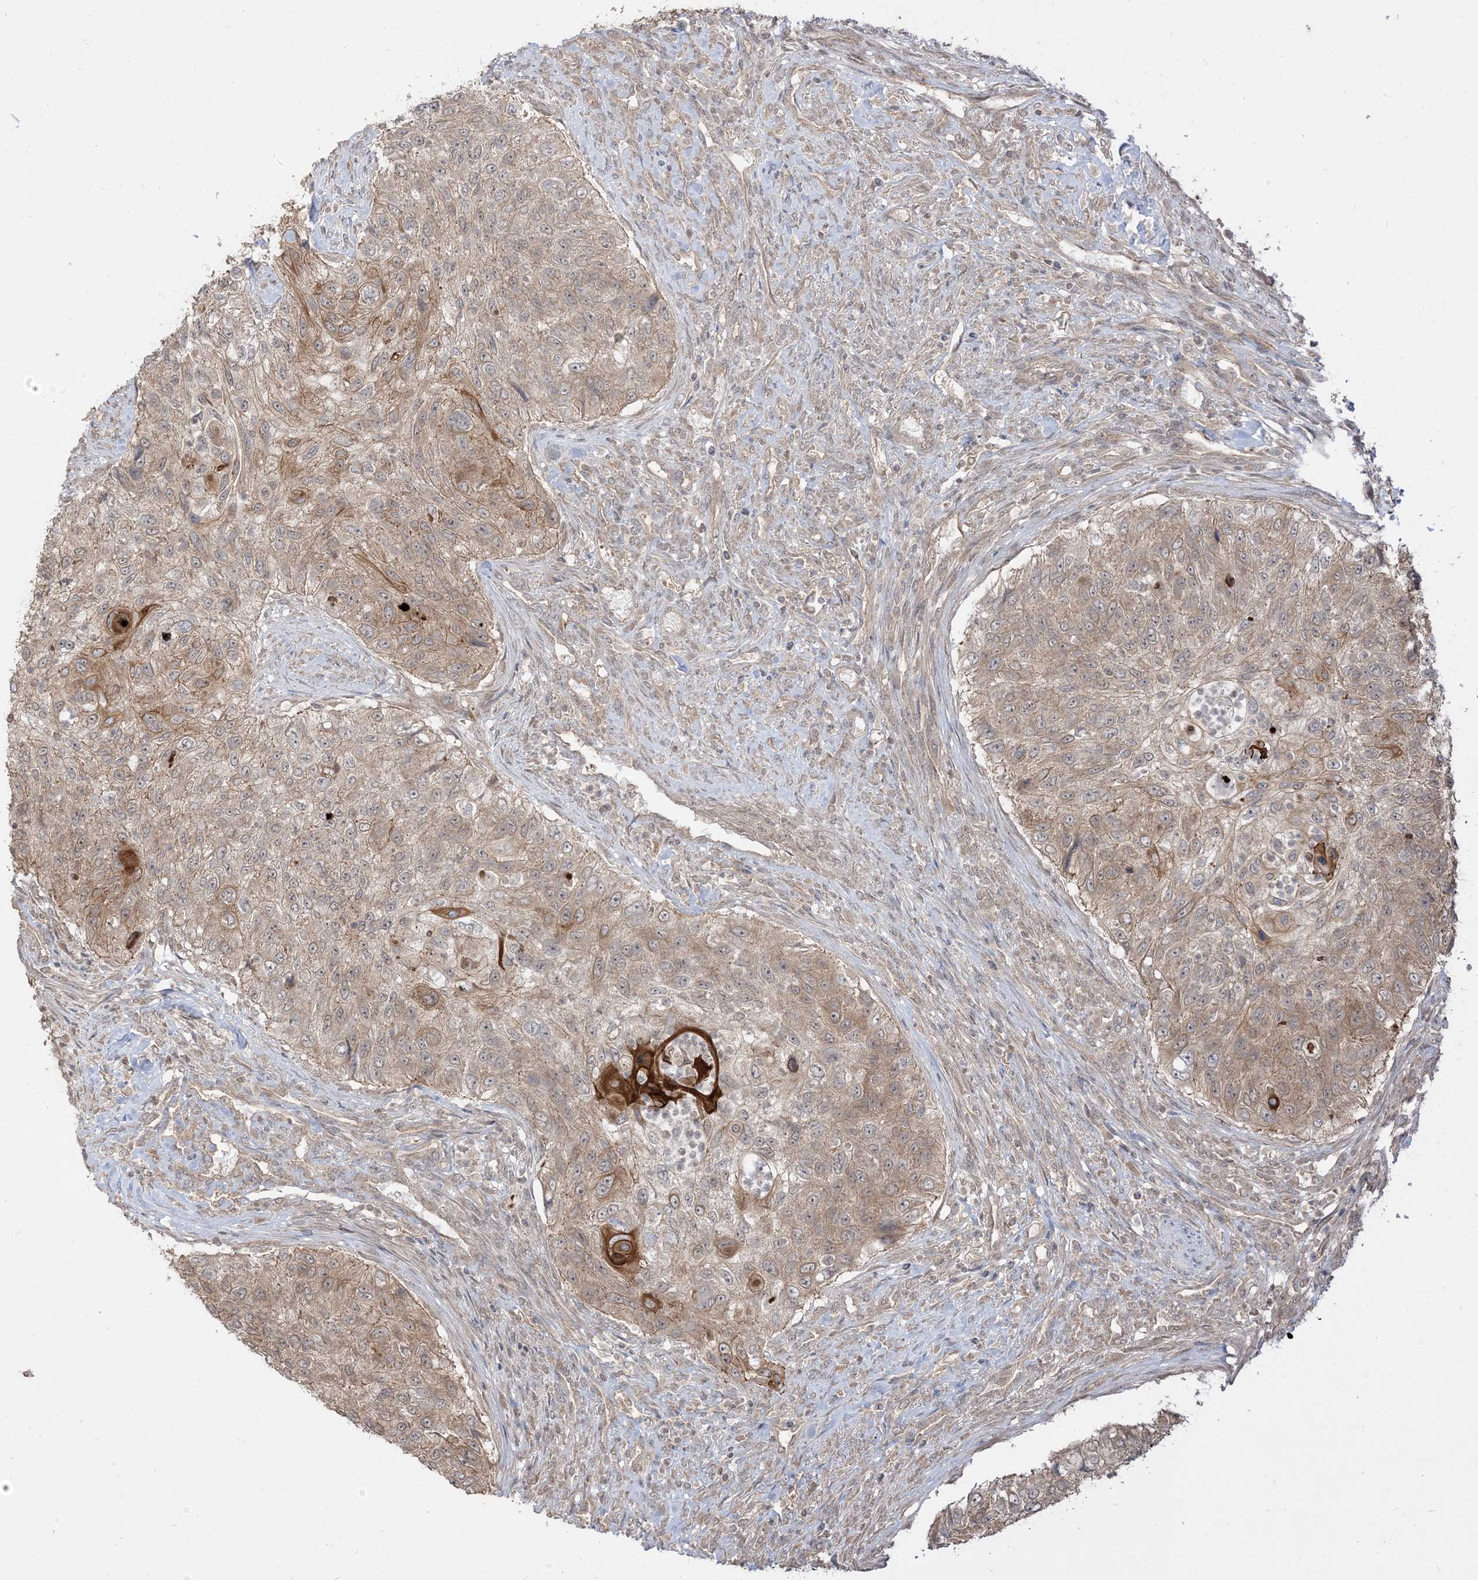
{"staining": {"intensity": "moderate", "quantity": "<25%", "location": "cytoplasmic/membranous"}, "tissue": "urothelial cancer", "cell_type": "Tumor cells", "image_type": "cancer", "snomed": [{"axis": "morphology", "description": "Urothelial carcinoma, High grade"}, {"axis": "topography", "description": "Urinary bladder"}], "caption": "The immunohistochemical stain labels moderate cytoplasmic/membranous staining in tumor cells of high-grade urothelial carcinoma tissue.", "gene": "TBCC", "patient": {"sex": "female", "age": 60}}